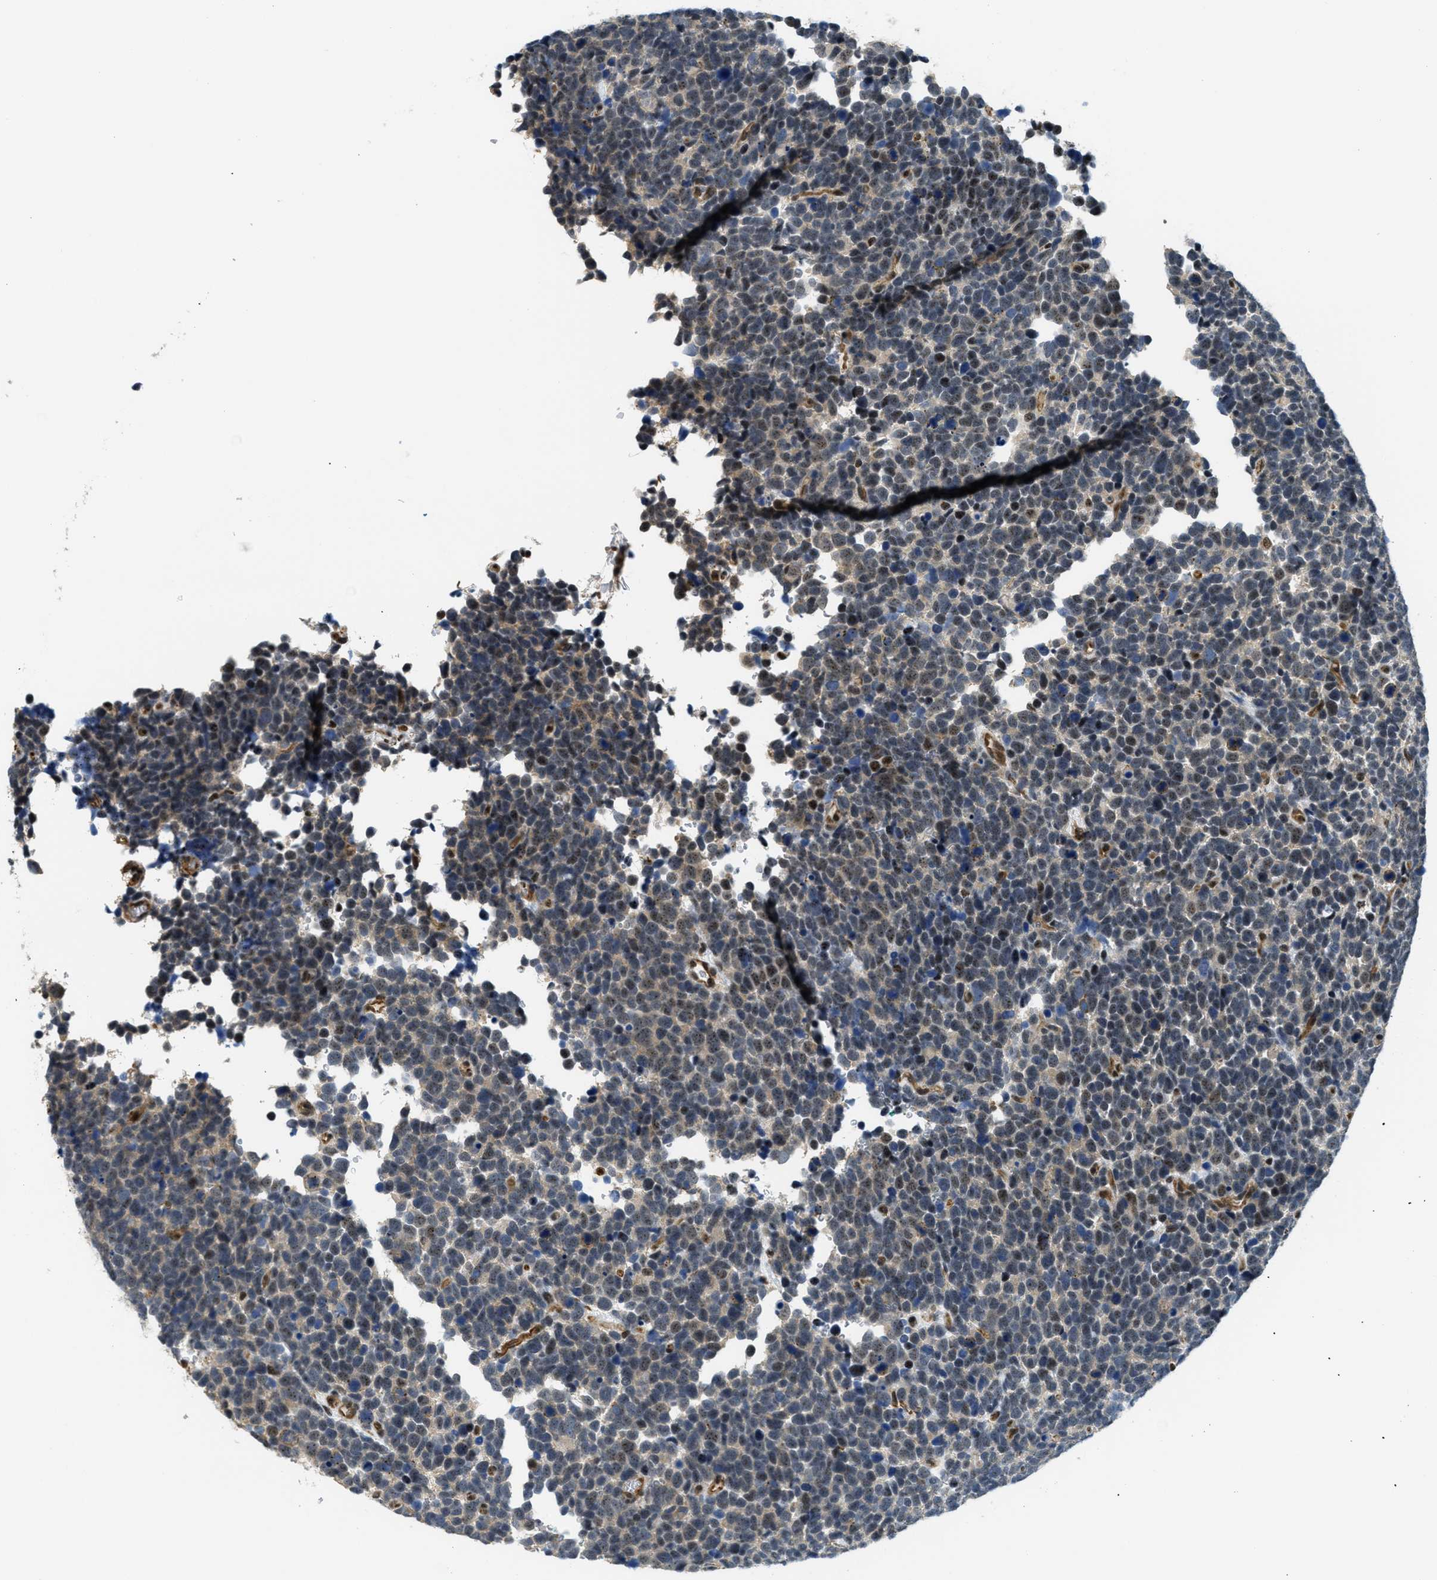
{"staining": {"intensity": "moderate", "quantity": "25%-75%", "location": "nuclear"}, "tissue": "urothelial cancer", "cell_type": "Tumor cells", "image_type": "cancer", "snomed": [{"axis": "morphology", "description": "Urothelial carcinoma, High grade"}, {"axis": "topography", "description": "Urinary bladder"}], "caption": "A micrograph of human urothelial cancer stained for a protein demonstrates moderate nuclear brown staining in tumor cells. (Brightfield microscopy of DAB IHC at high magnification).", "gene": "CFAP36", "patient": {"sex": "female", "age": 82}}